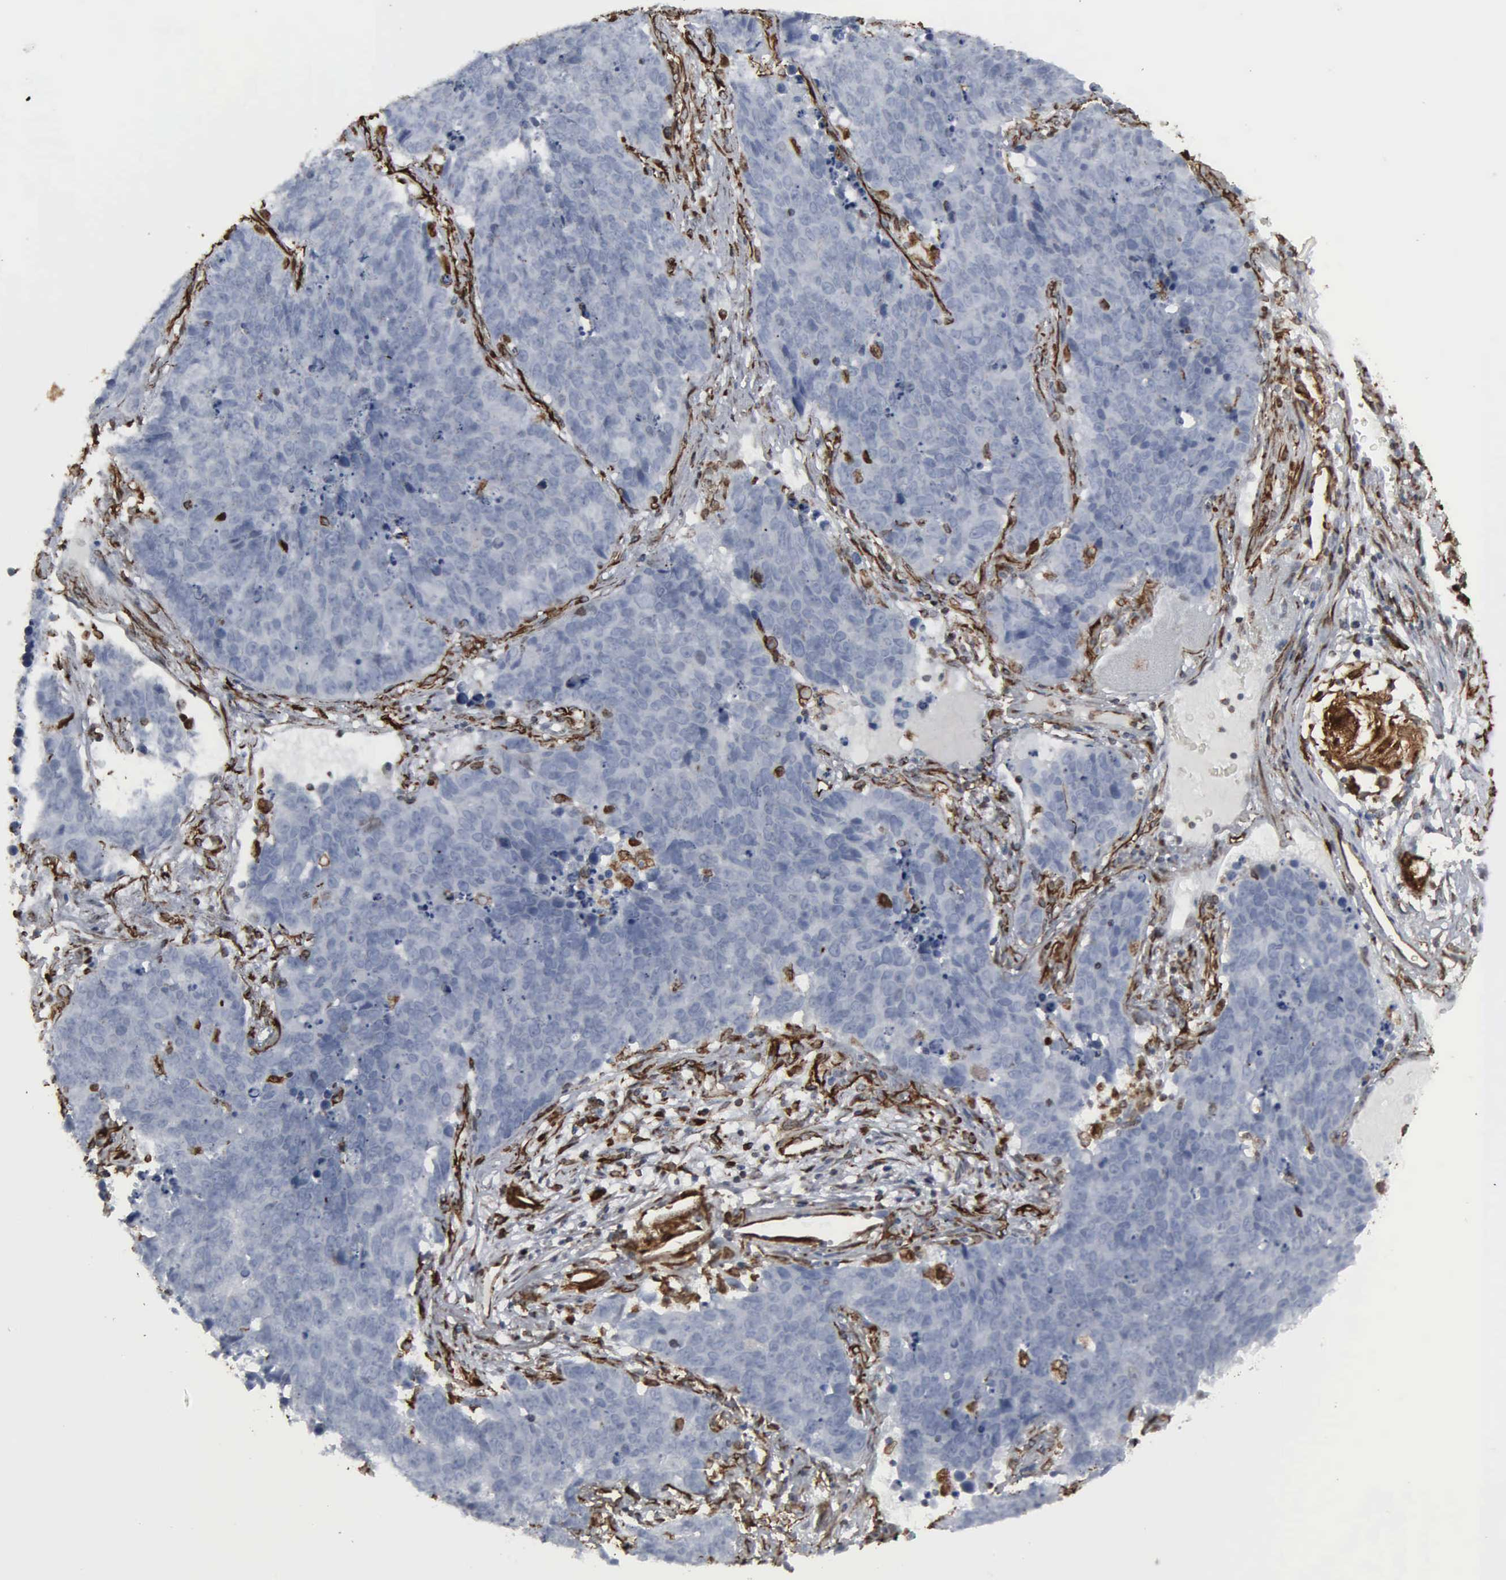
{"staining": {"intensity": "weak", "quantity": "<25%", "location": "nuclear"}, "tissue": "lung cancer", "cell_type": "Tumor cells", "image_type": "cancer", "snomed": [{"axis": "morphology", "description": "Carcinoid, malignant, NOS"}, {"axis": "topography", "description": "Lung"}], "caption": "Protein analysis of lung cancer (malignant carcinoid) reveals no significant expression in tumor cells.", "gene": "CCNE1", "patient": {"sex": "male", "age": 60}}